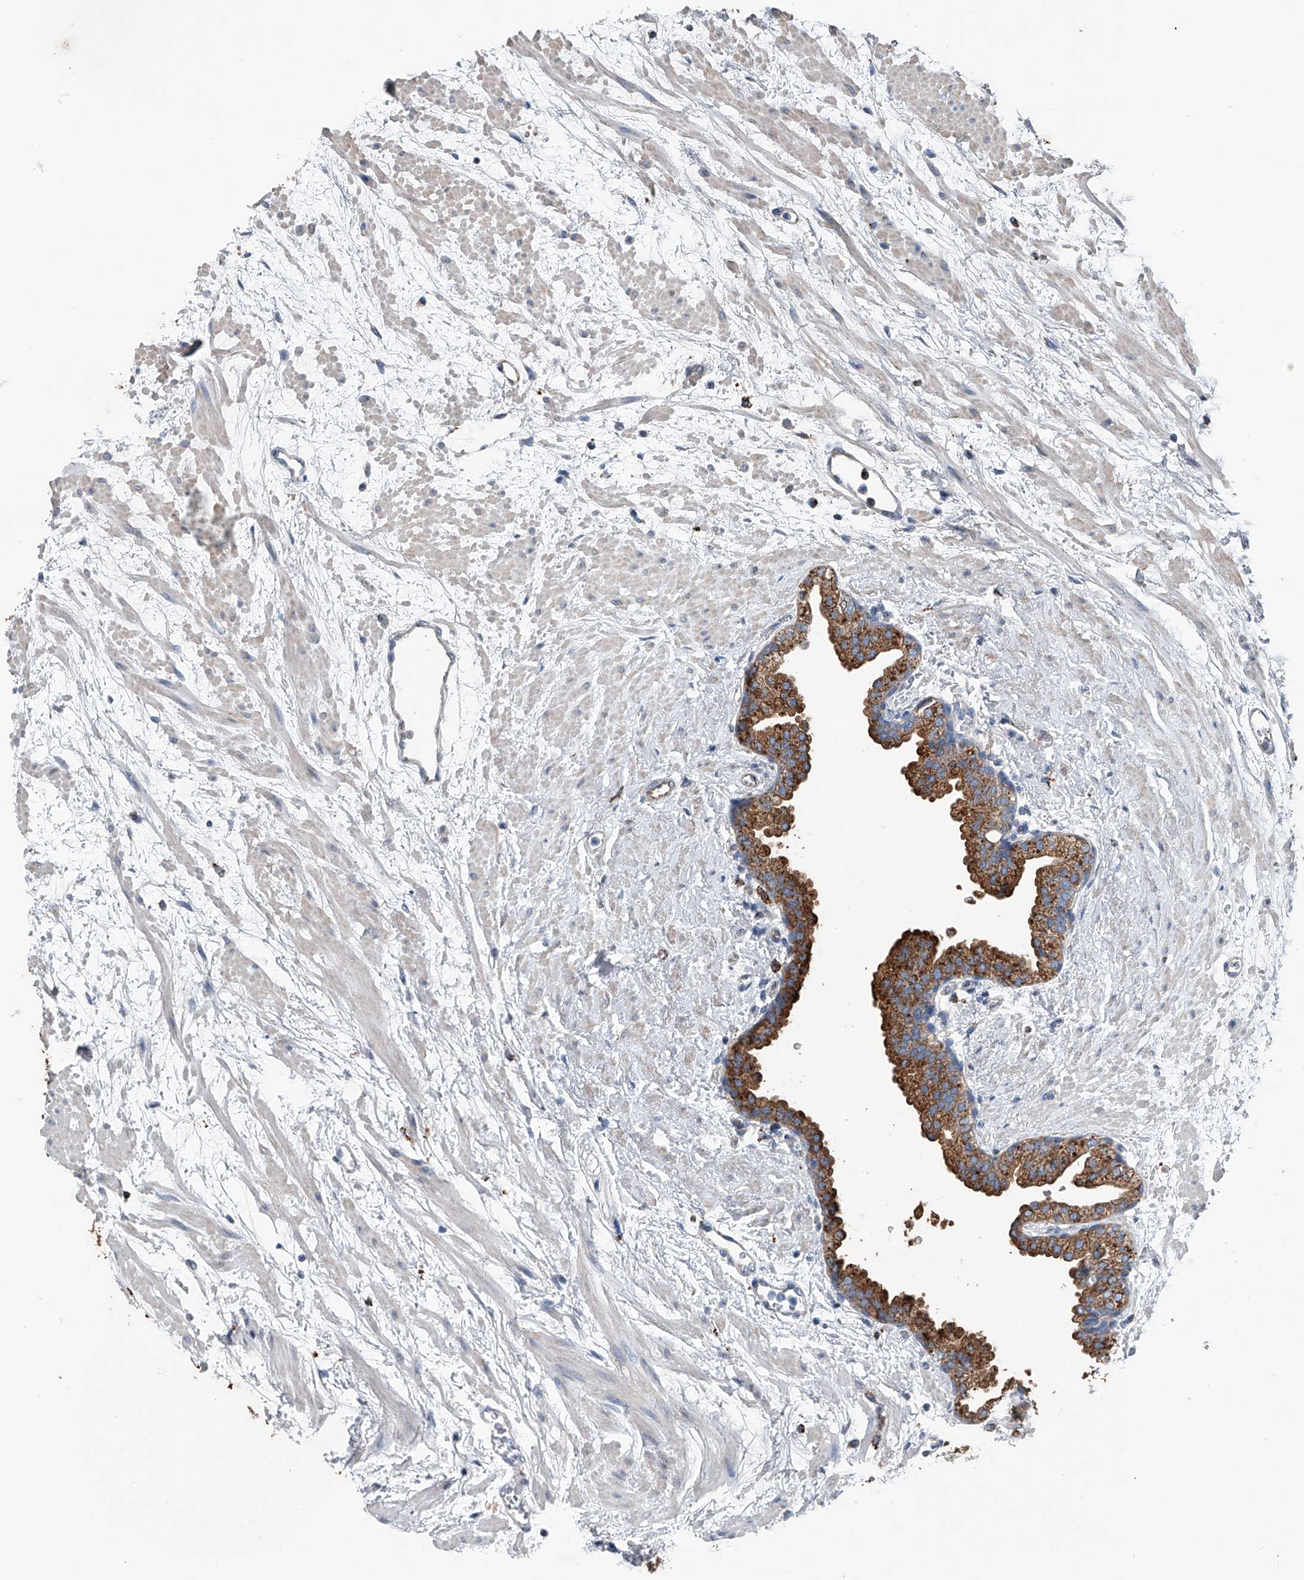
{"staining": {"intensity": "strong", "quantity": ">75%", "location": "cytoplasmic/membranous"}, "tissue": "prostate", "cell_type": "Glandular cells", "image_type": "normal", "snomed": [{"axis": "morphology", "description": "Normal tissue, NOS"}, {"axis": "topography", "description": "Prostate"}], "caption": "An IHC image of benign tissue is shown. Protein staining in brown highlights strong cytoplasmic/membranous positivity in prostate within glandular cells. (DAB (3,3'-diaminobenzidine) IHC with brightfield microscopy, high magnification).", "gene": "ZNF772", "patient": {"sex": "male", "age": 48}}